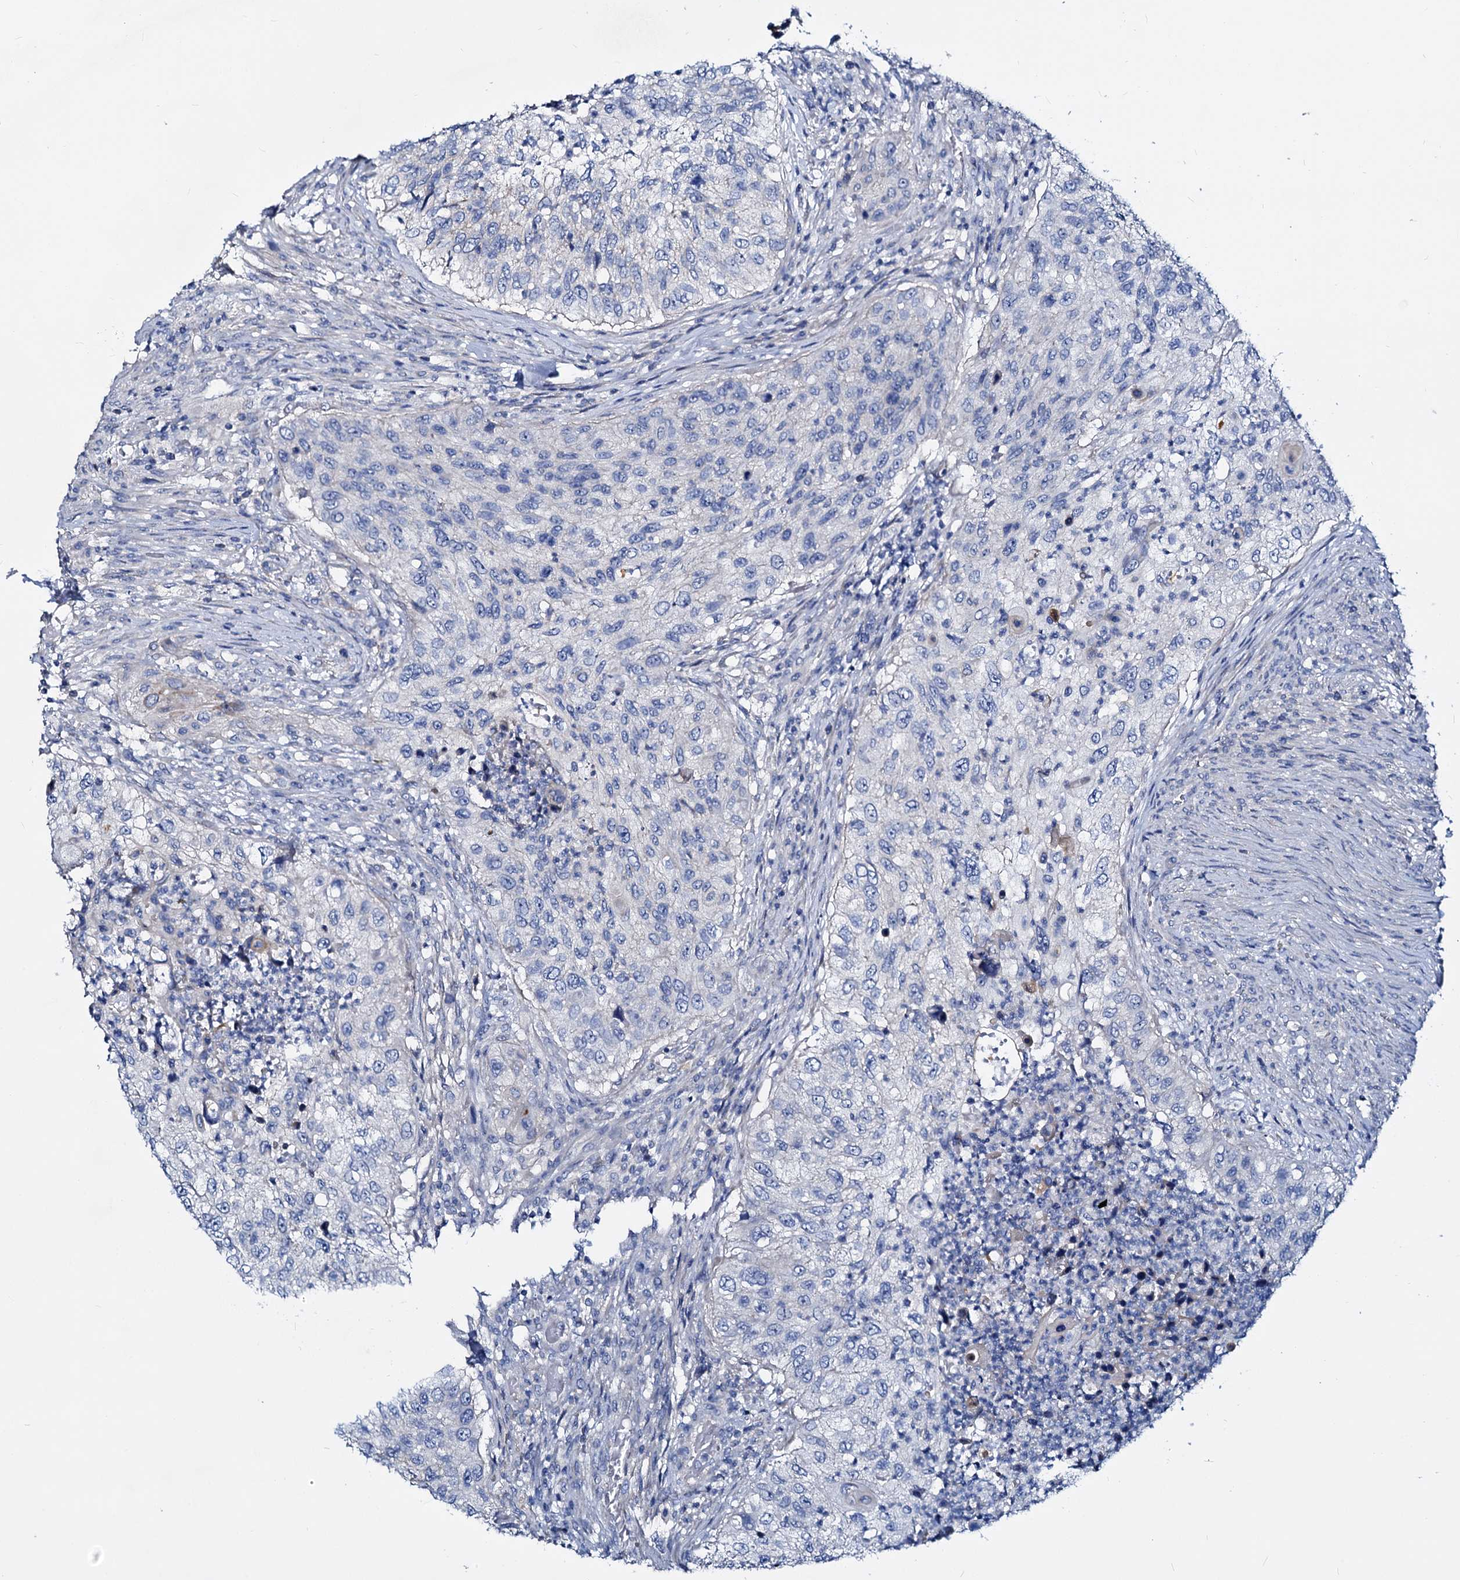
{"staining": {"intensity": "negative", "quantity": "none", "location": "none"}, "tissue": "urothelial cancer", "cell_type": "Tumor cells", "image_type": "cancer", "snomed": [{"axis": "morphology", "description": "Urothelial carcinoma, High grade"}, {"axis": "topography", "description": "Urinary bladder"}], "caption": "An immunohistochemistry (IHC) micrograph of high-grade urothelial carcinoma is shown. There is no staining in tumor cells of high-grade urothelial carcinoma.", "gene": "DYDC2", "patient": {"sex": "female", "age": 60}}